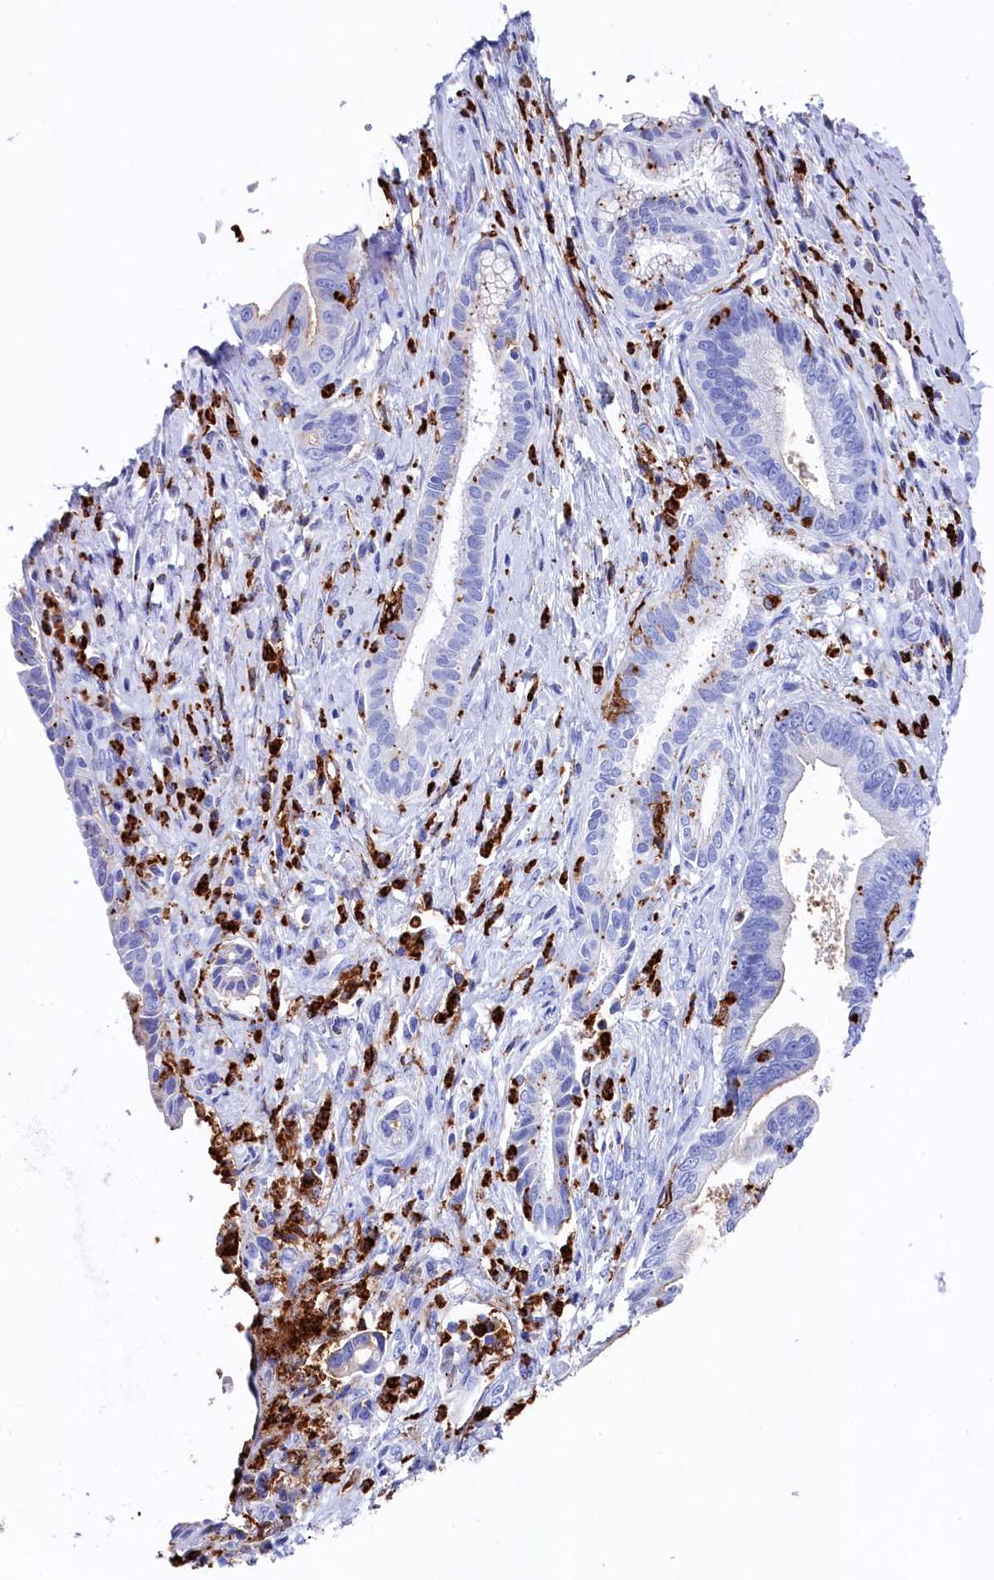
{"staining": {"intensity": "weak", "quantity": "<25%", "location": "cytoplasmic/membranous"}, "tissue": "pancreatic cancer", "cell_type": "Tumor cells", "image_type": "cancer", "snomed": [{"axis": "morphology", "description": "Adenocarcinoma, NOS"}, {"axis": "topography", "description": "Pancreas"}], "caption": "Histopathology image shows no significant protein expression in tumor cells of adenocarcinoma (pancreatic).", "gene": "PLAC8", "patient": {"sex": "female", "age": 55}}